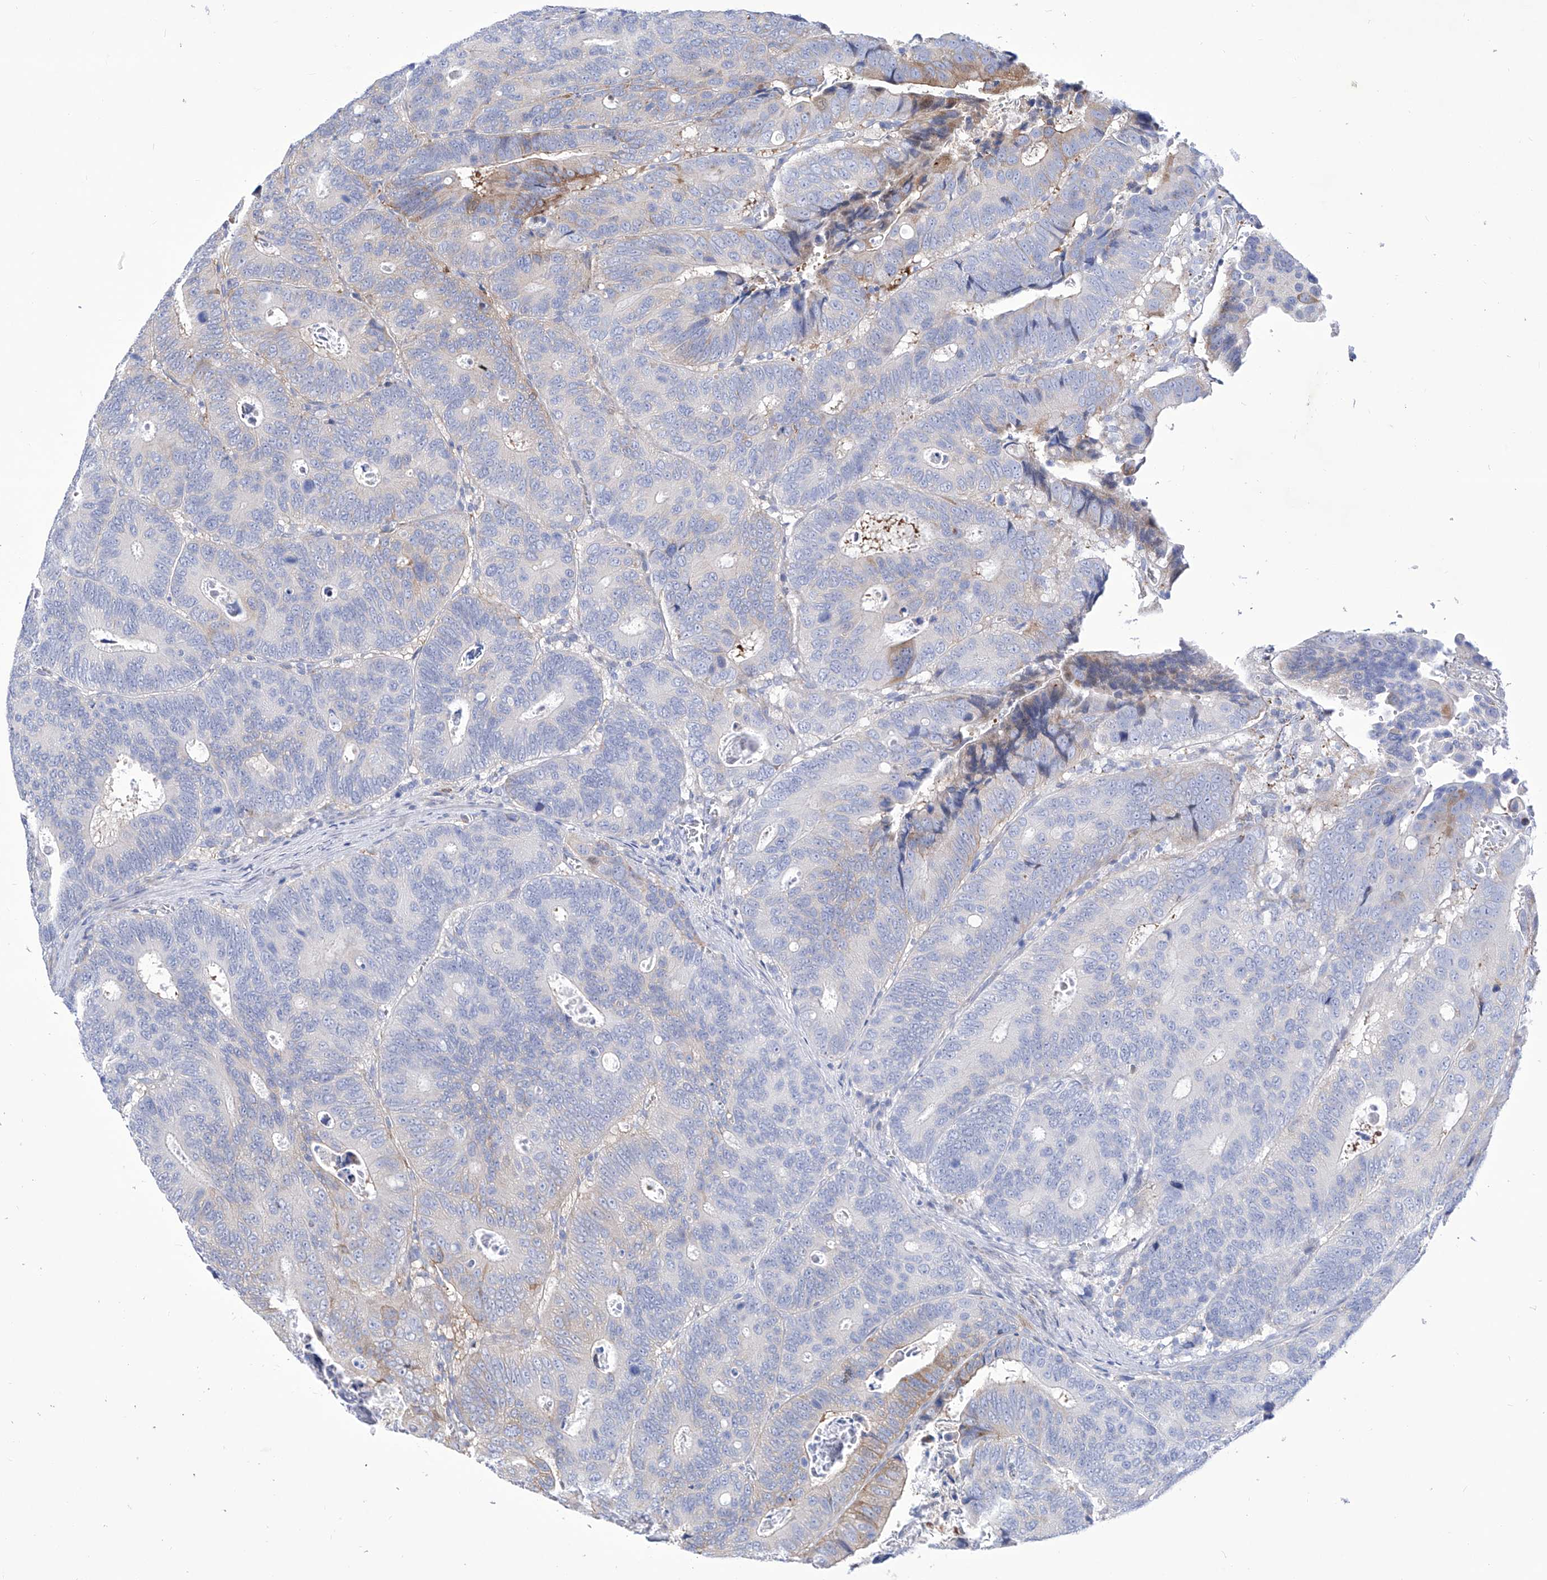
{"staining": {"intensity": "weak", "quantity": "<25%", "location": "cytoplasmic/membranous"}, "tissue": "colorectal cancer", "cell_type": "Tumor cells", "image_type": "cancer", "snomed": [{"axis": "morphology", "description": "Inflammation, NOS"}, {"axis": "morphology", "description": "Adenocarcinoma, NOS"}, {"axis": "topography", "description": "Colon"}], "caption": "High power microscopy image of an immunohistochemistry micrograph of colorectal cancer, revealing no significant positivity in tumor cells. (DAB (3,3'-diaminobenzidine) immunohistochemistry visualized using brightfield microscopy, high magnification).", "gene": "C1orf87", "patient": {"sex": "male", "age": 72}}